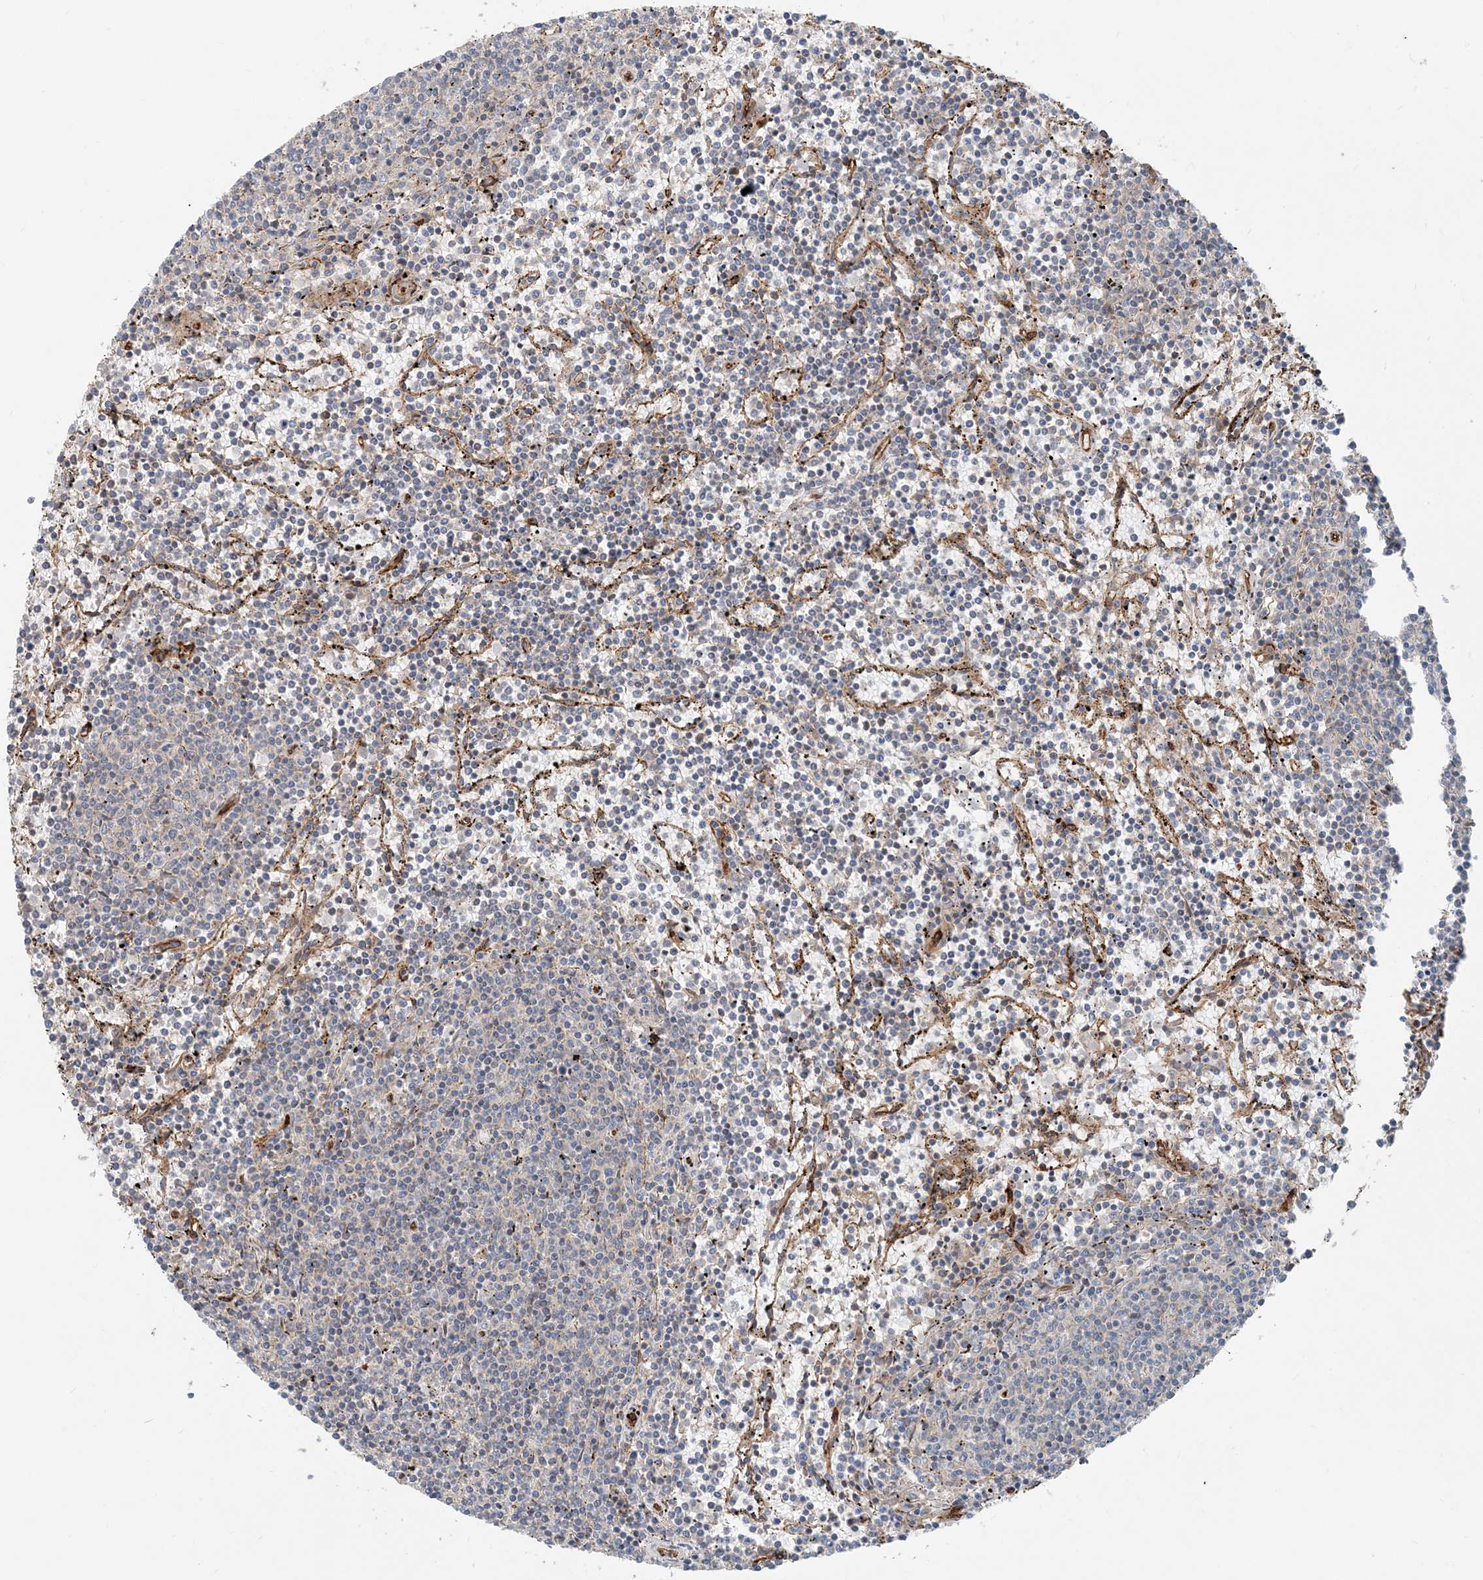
{"staining": {"intensity": "negative", "quantity": "none", "location": "none"}, "tissue": "lymphoma", "cell_type": "Tumor cells", "image_type": "cancer", "snomed": [{"axis": "morphology", "description": "Malignant lymphoma, non-Hodgkin's type, Low grade"}, {"axis": "topography", "description": "Spleen"}], "caption": "High power microscopy micrograph of an immunohistochemistry (IHC) histopathology image of low-grade malignant lymphoma, non-Hodgkin's type, revealing no significant expression in tumor cells.", "gene": "MYL5", "patient": {"sex": "female", "age": 50}}